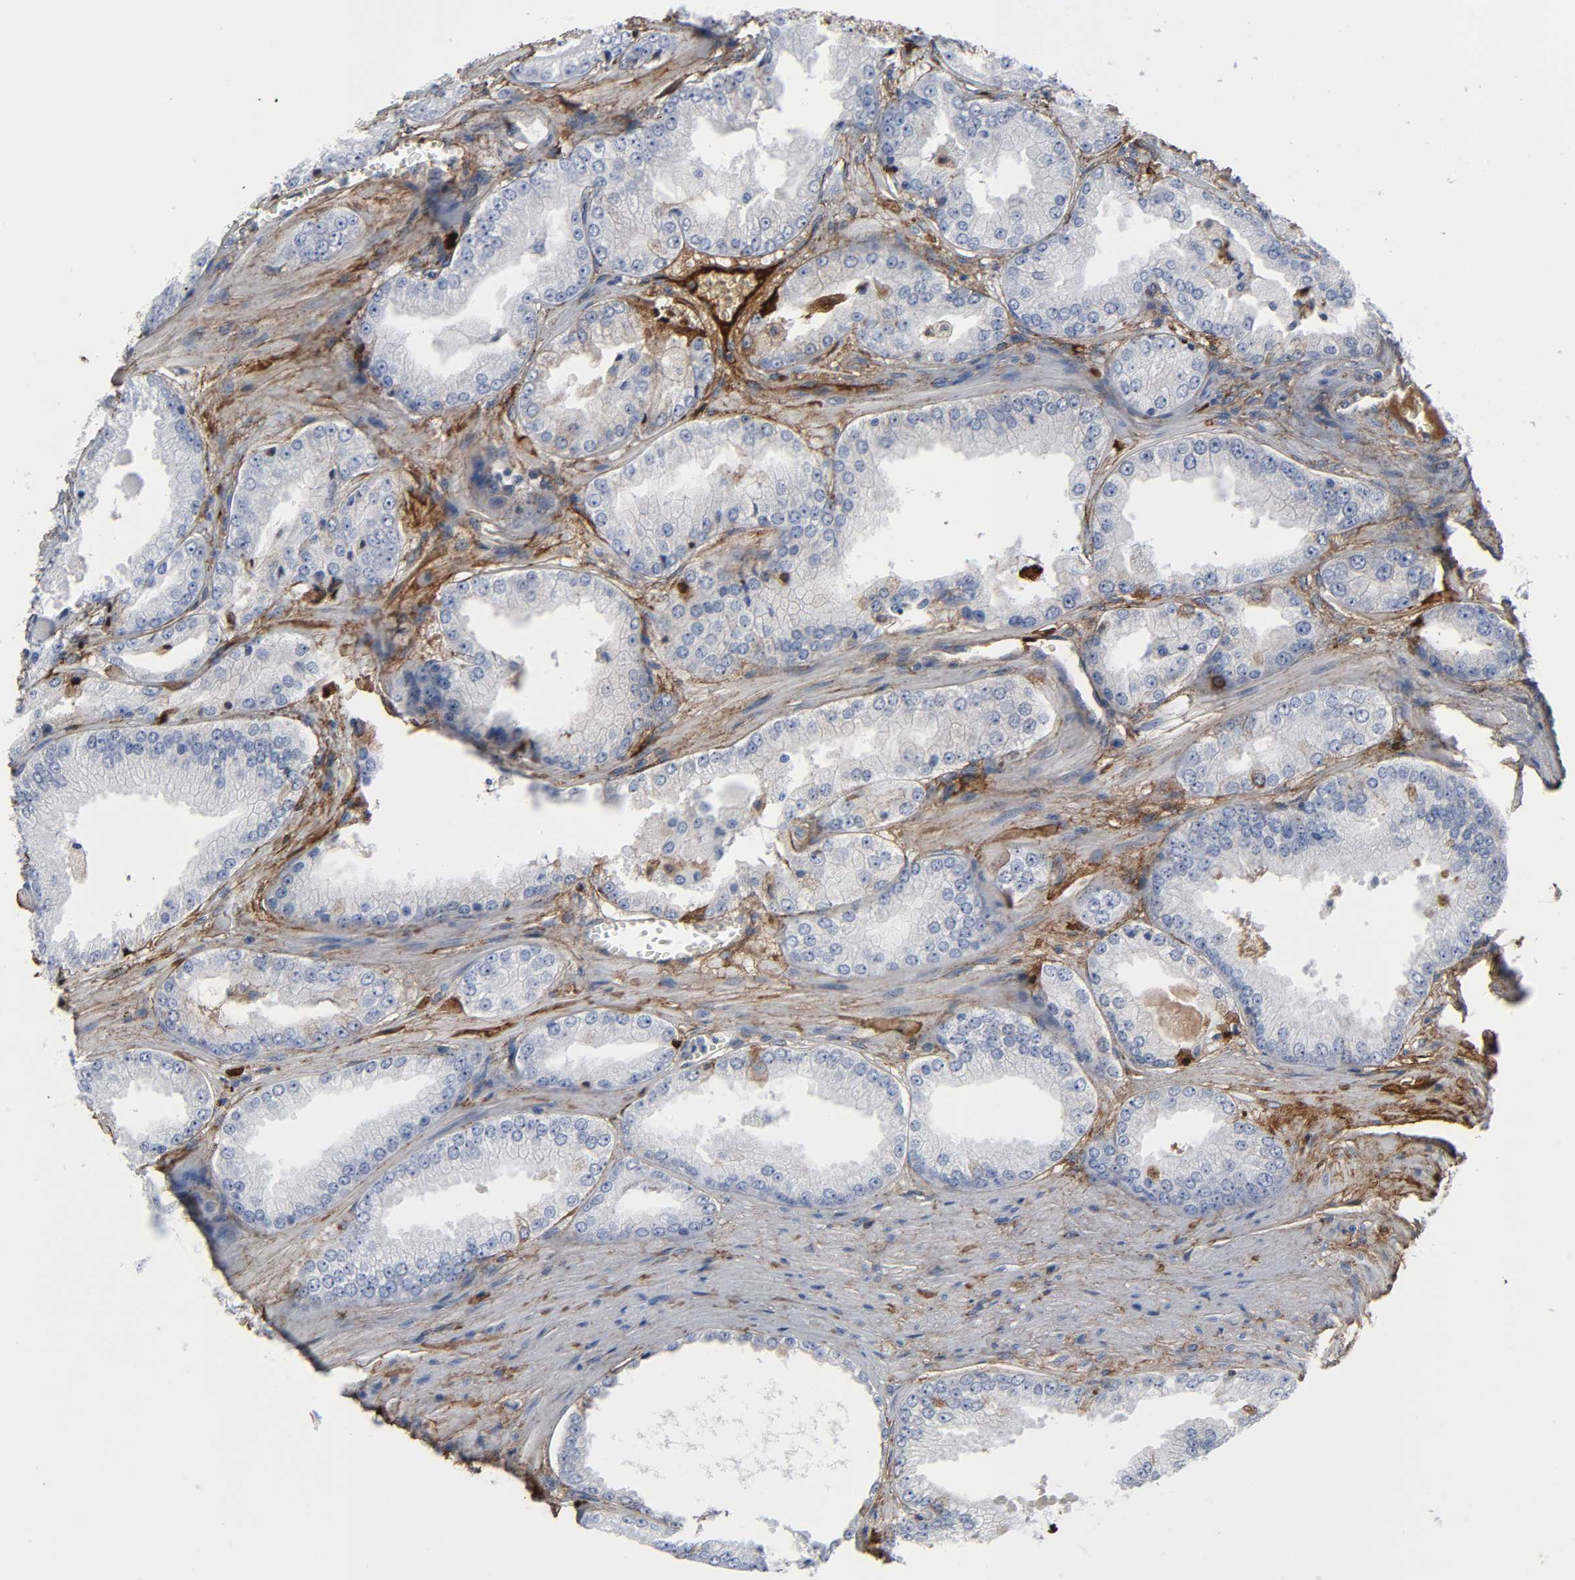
{"staining": {"intensity": "negative", "quantity": "none", "location": "none"}, "tissue": "prostate cancer", "cell_type": "Tumor cells", "image_type": "cancer", "snomed": [{"axis": "morphology", "description": "Adenocarcinoma, High grade"}, {"axis": "topography", "description": "Prostate"}], "caption": "IHC micrograph of high-grade adenocarcinoma (prostate) stained for a protein (brown), which demonstrates no staining in tumor cells.", "gene": "FBLN1", "patient": {"sex": "male", "age": 61}}